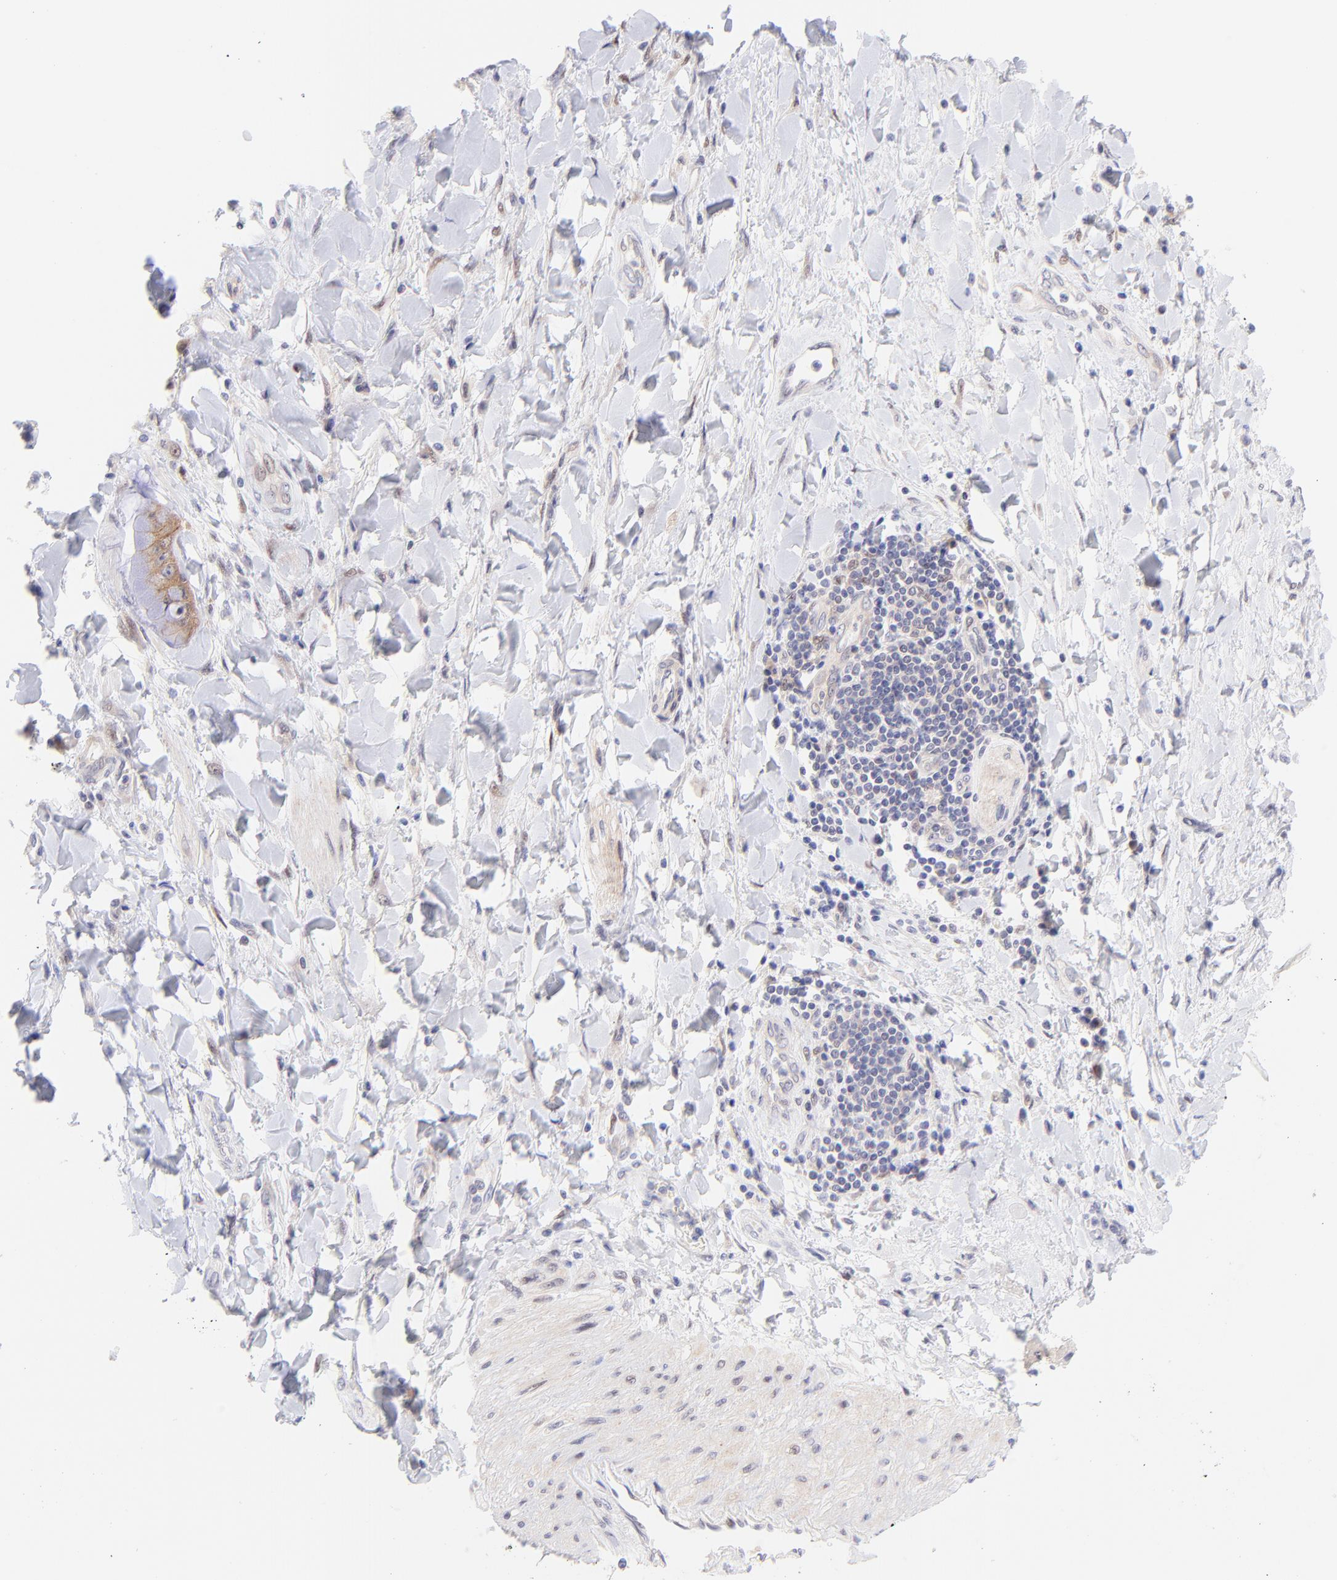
{"staining": {"intensity": "negative", "quantity": "none", "location": "none"}, "tissue": "adipose tissue", "cell_type": "Adipocytes", "image_type": "normal", "snomed": [{"axis": "morphology", "description": "Normal tissue, NOS"}, {"axis": "morphology", "description": "Cholangiocarcinoma"}, {"axis": "topography", "description": "Liver"}, {"axis": "topography", "description": "Peripheral nerve tissue"}], "caption": "This is an immunohistochemistry photomicrograph of normal adipose tissue. There is no staining in adipocytes.", "gene": "PBDC1", "patient": {"sex": "male", "age": 50}}